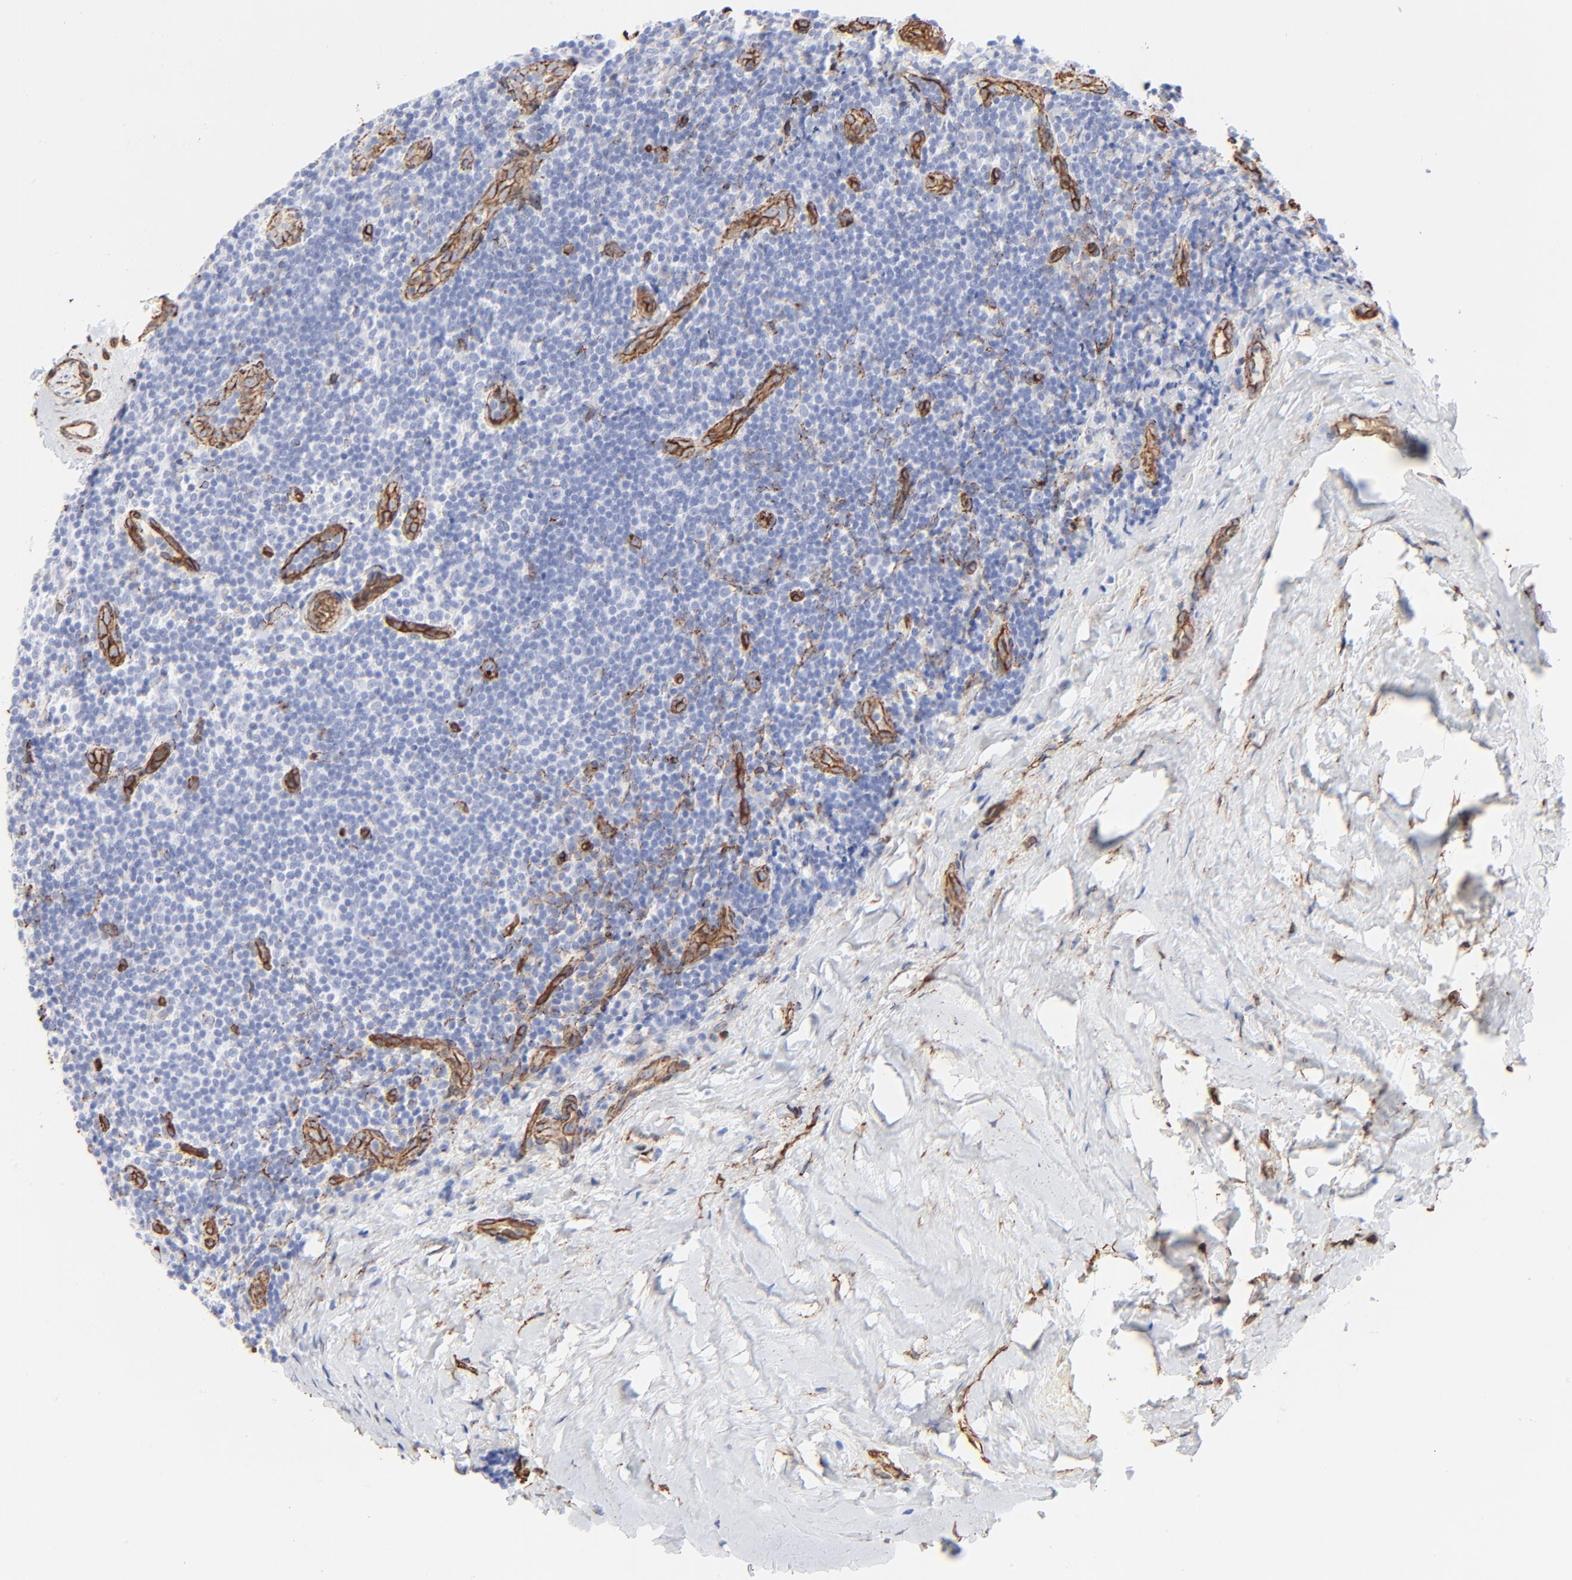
{"staining": {"intensity": "negative", "quantity": "none", "location": "none"}, "tissue": "tonsil", "cell_type": "Germinal center cells", "image_type": "normal", "snomed": [{"axis": "morphology", "description": "Normal tissue, NOS"}, {"axis": "topography", "description": "Tonsil"}], "caption": "An immunohistochemistry (IHC) micrograph of unremarkable tonsil is shown. There is no staining in germinal center cells of tonsil.", "gene": "CAV1", "patient": {"sex": "male", "age": 31}}